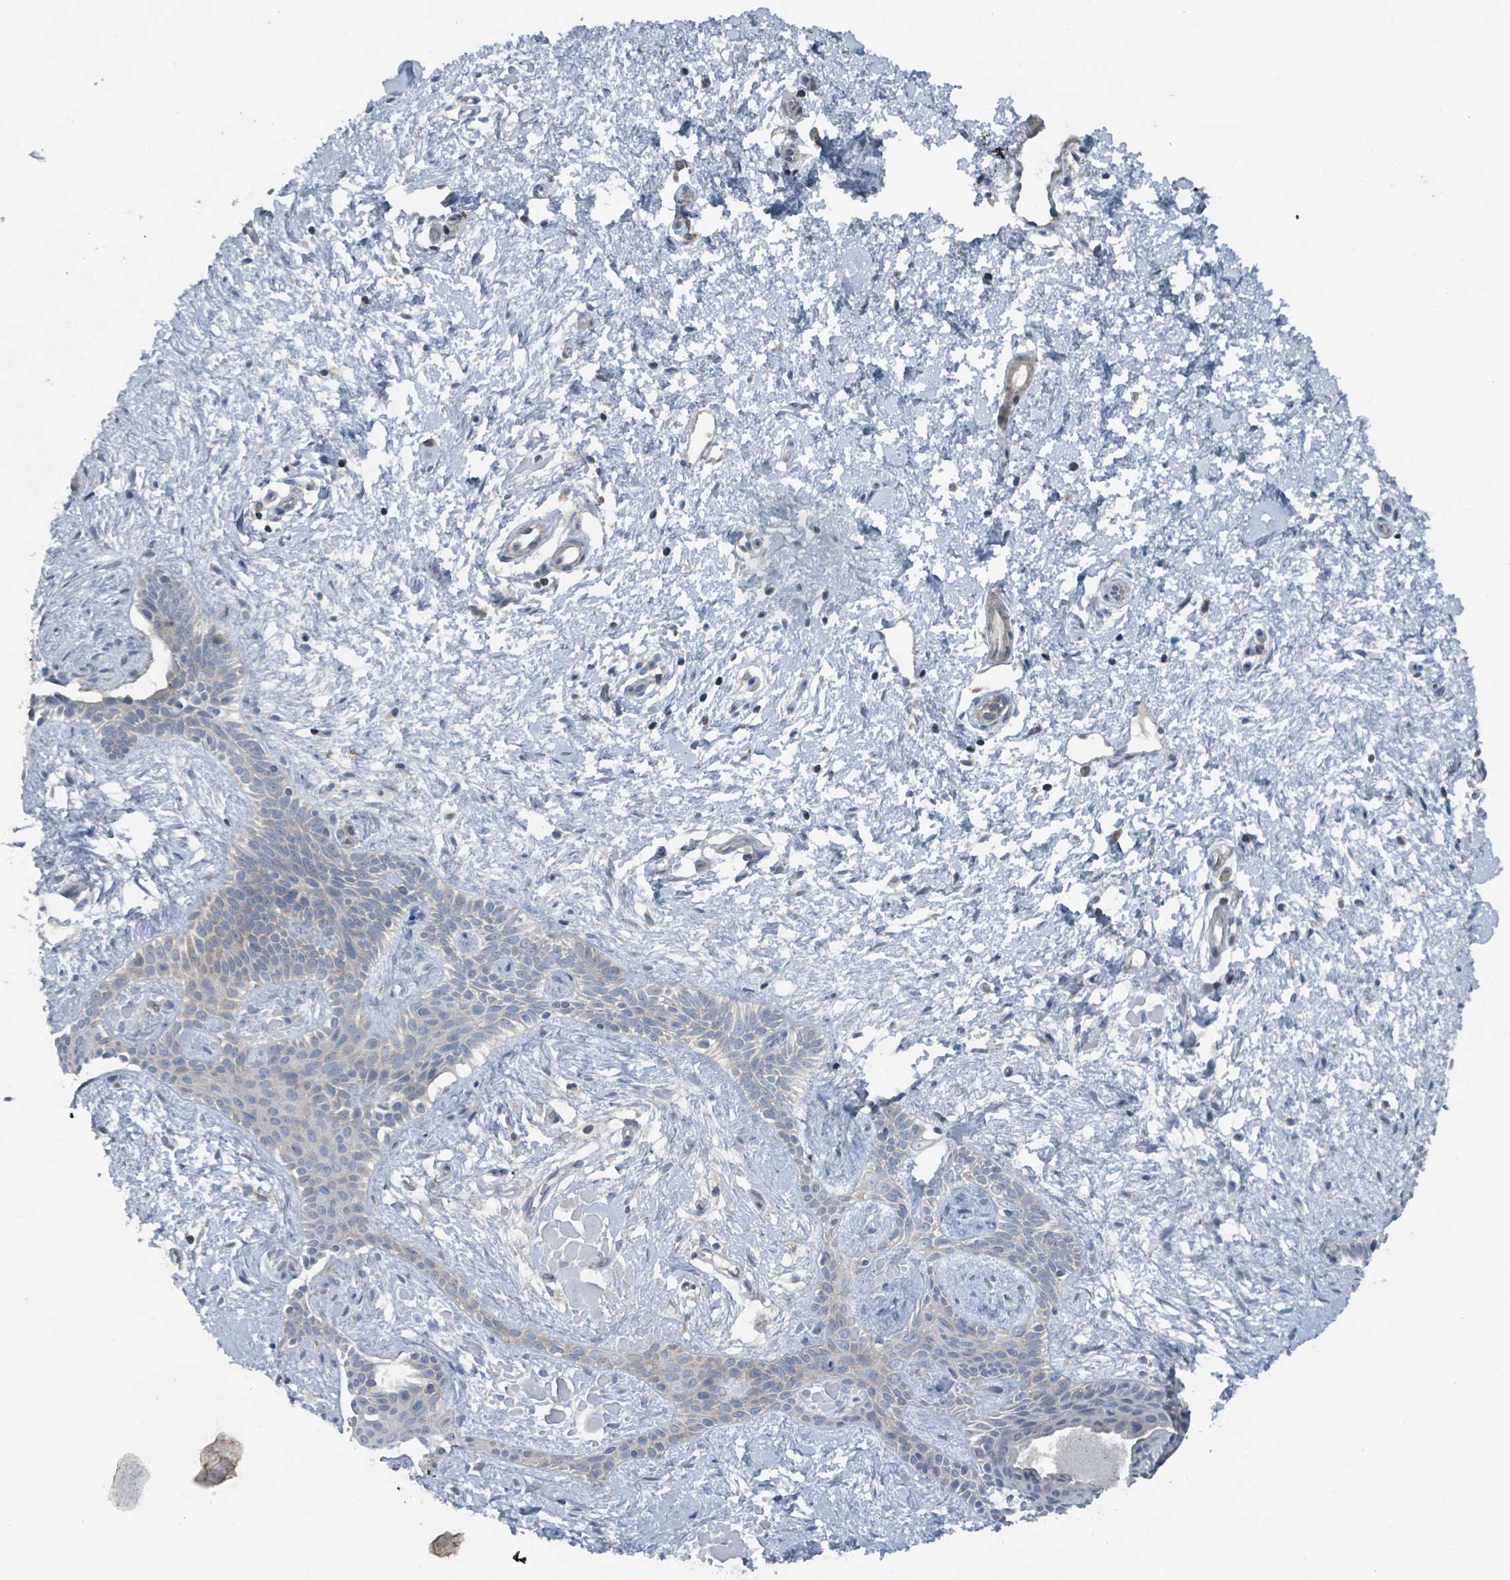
{"staining": {"intensity": "negative", "quantity": "none", "location": "none"}, "tissue": "skin cancer", "cell_type": "Tumor cells", "image_type": "cancer", "snomed": [{"axis": "morphology", "description": "Basal cell carcinoma"}, {"axis": "topography", "description": "Skin"}], "caption": "Skin basal cell carcinoma was stained to show a protein in brown. There is no significant staining in tumor cells. (DAB (3,3'-diaminobenzidine) immunohistochemistry (IHC) visualized using brightfield microscopy, high magnification).", "gene": "ACBD4", "patient": {"sex": "male", "age": 78}}